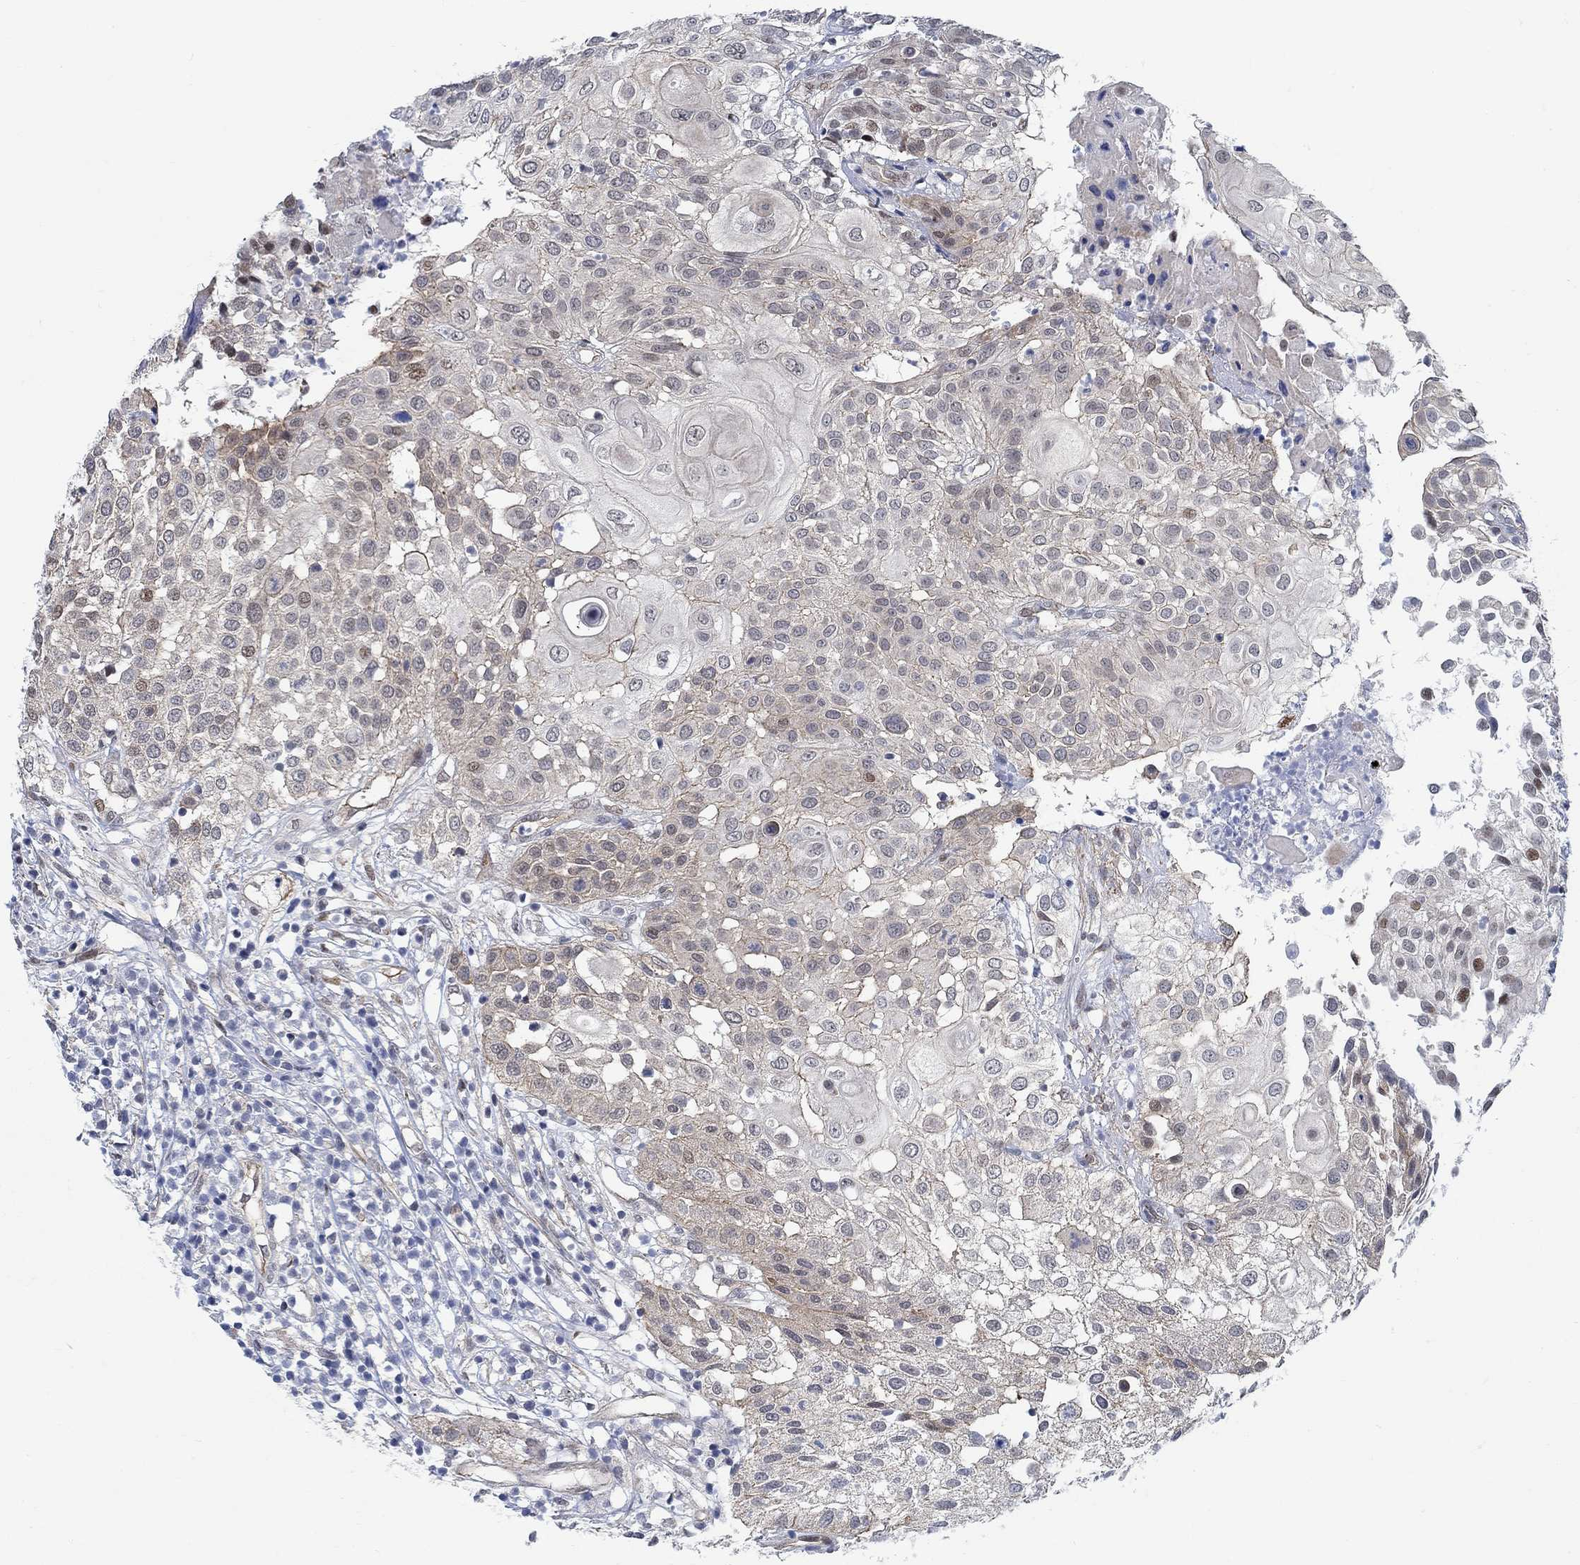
{"staining": {"intensity": "weak", "quantity": "<25%", "location": "cytoplasmic/membranous"}, "tissue": "urothelial cancer", "cell_type": "Tumor cells", "image_type": "cancer", "snomed": [{"axis": "morphology", "description": "Urothelial carcinoma, High grade"}, {"axis": "topography", "description": "Urinary bladder"}], "caption": "Tumor cells show no significant protein staining in urothelial carcinoma (high-grade).", "gene": "KCNH8", "patient": {"sex": "female", "age": 79}}